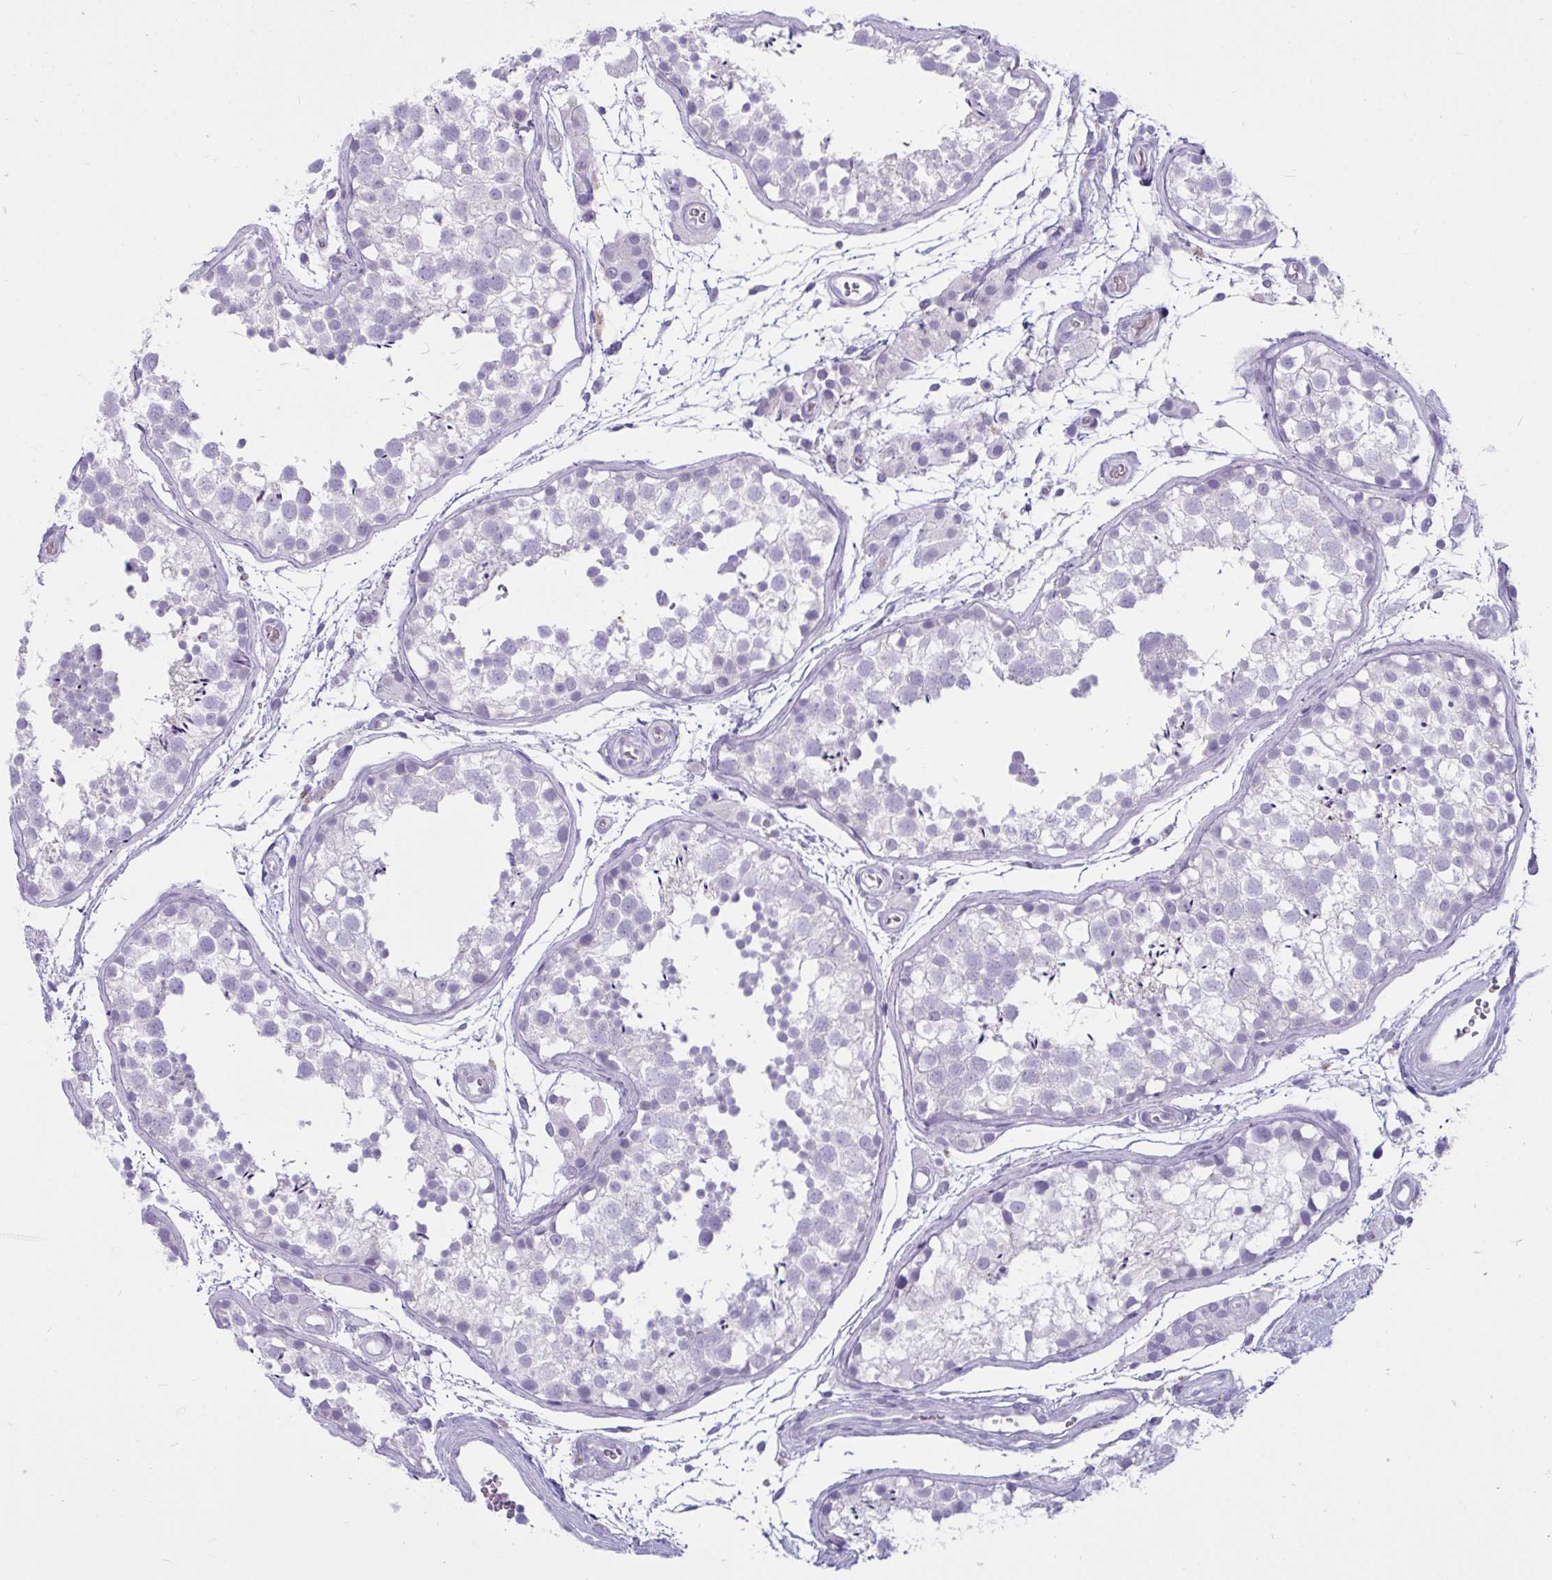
{"staining": {"intensity": "negative", "quantity": "none", "location": "none"}, "tissue": "testis", "cell_type": "Cells in seminiferous ducts", "image_type": "normal", "snomed": [{"axis": "morphology", "description": "Normal tissue, NOS"}, {"axis": "morphology", "description": "Seminoma, NOS"}, {"axis": "topography", "description": "Testis"}], "caption": "Human testis stained for a protein using immunohistochemistry (IHC) displays no expression in cells in seminiferous ducts.", "gene": "CTSZ", "patient": {"sex": "male", "age": 29}}